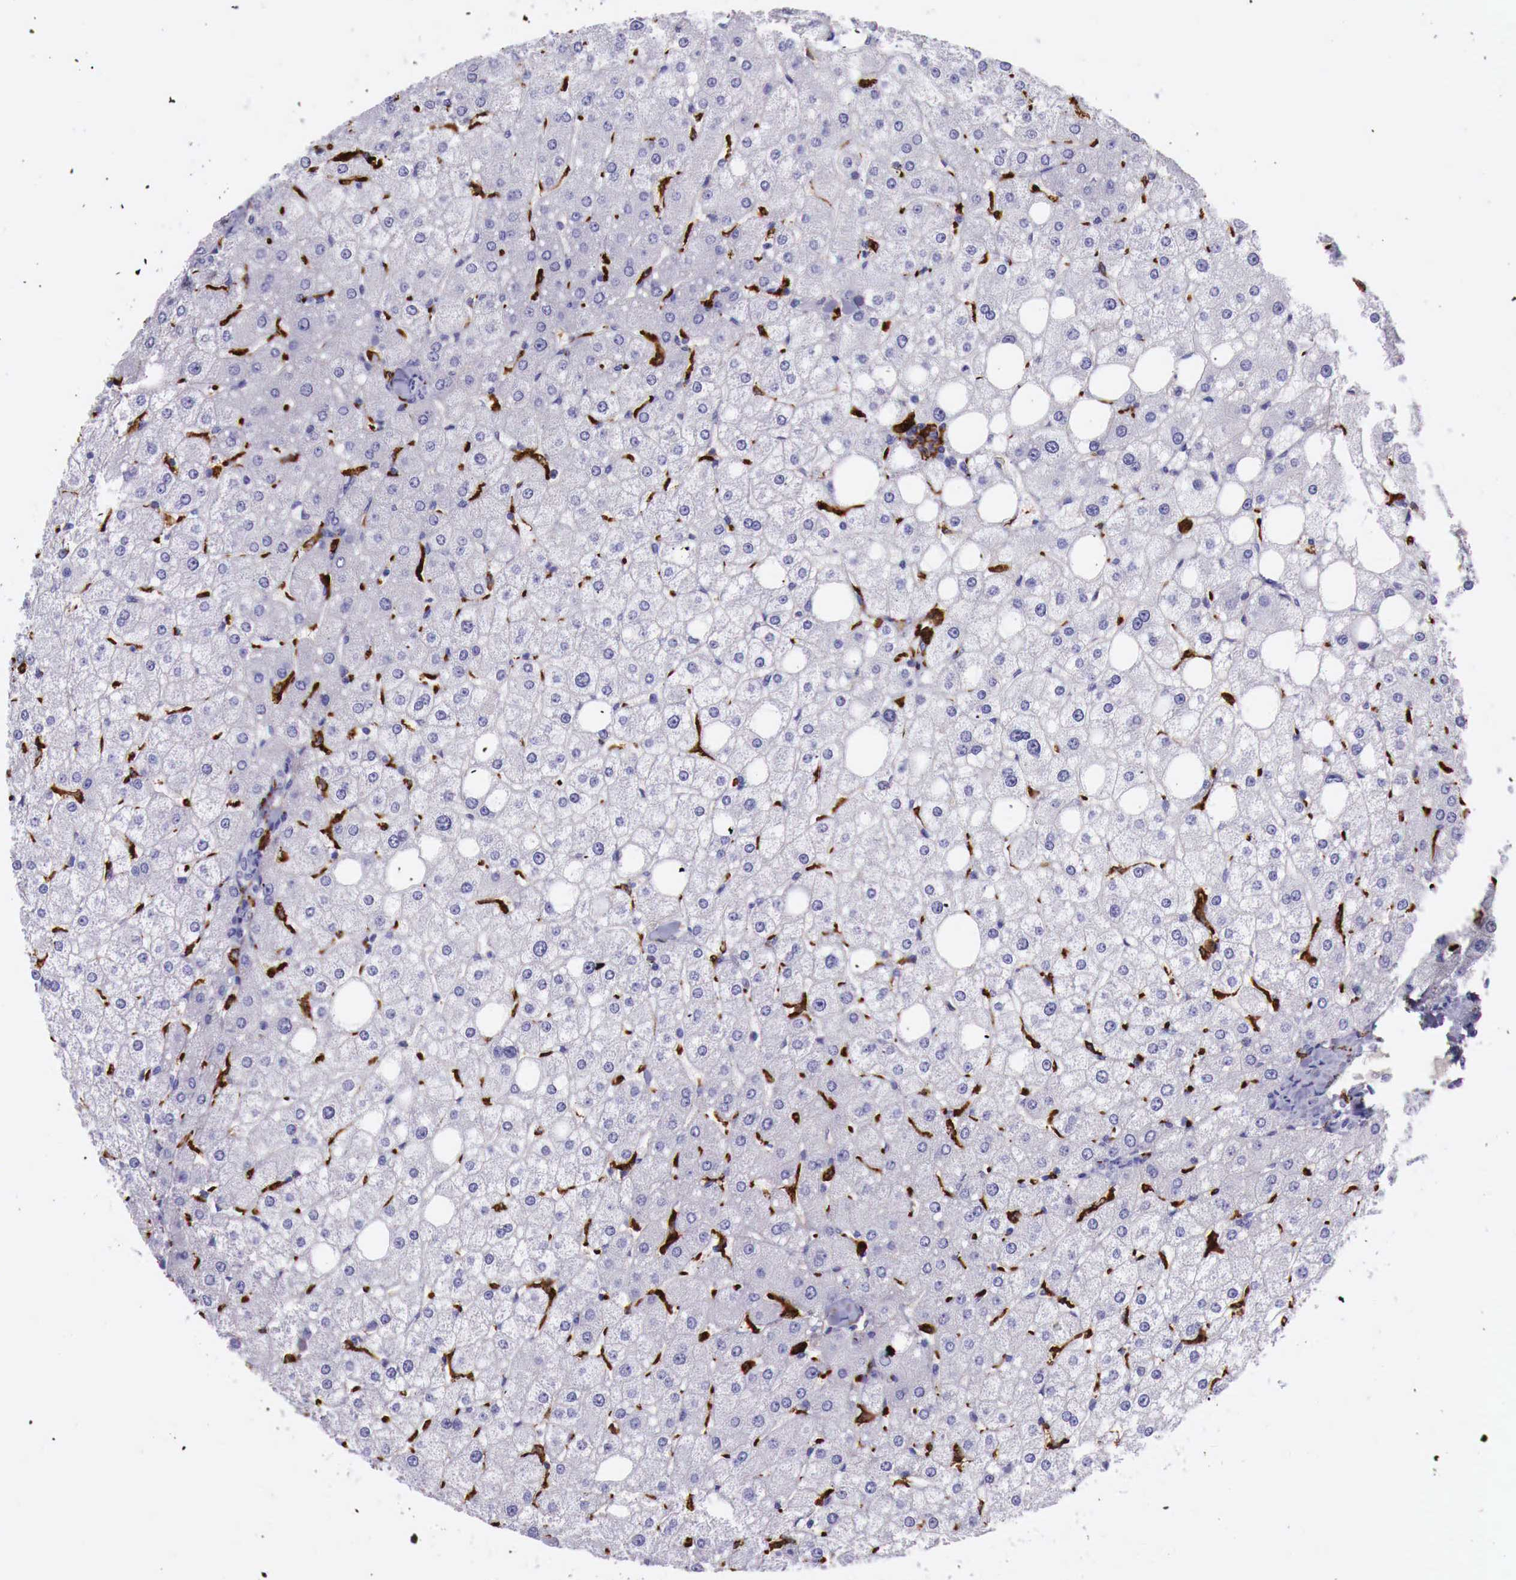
{"staining": {"intensity": "negative", "quantity": "none", "location": "none"}, "tissue": "liver", "cell_type": "Cholangiocytes", "image_type": "normal", "snomed": [{"axis": "morphology", "description": "Normal tissue, NOS"}, {"axis": "topography", "description": "Liver"}], "caption": "The micrograph shows no significant positivity in cholangiocytes of liver.", "gene": "MSR1", "patient": {"sex": "male", "age": 35}}